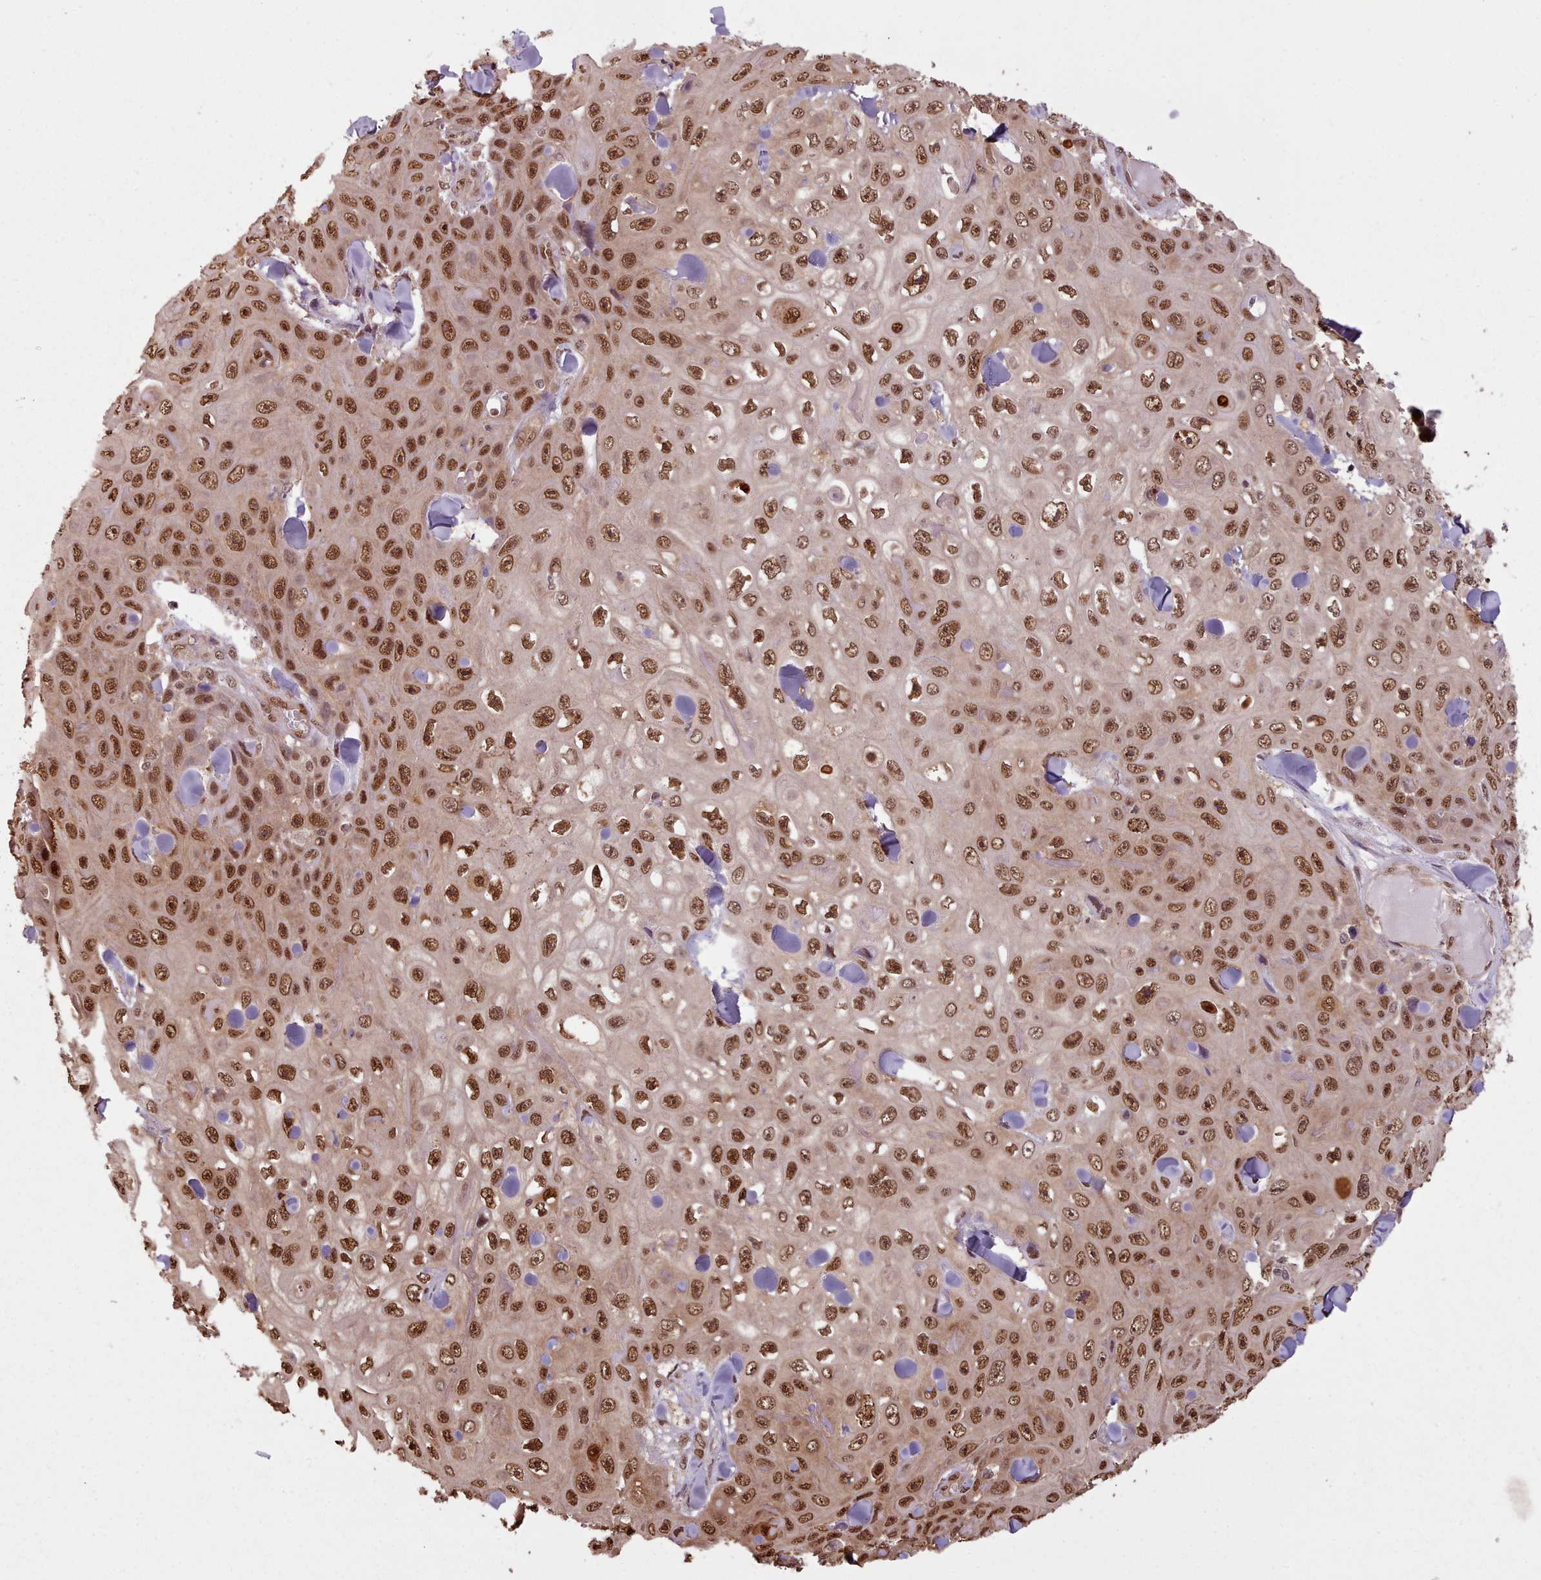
{"staining": {"intensity": "strong", "quantity": ">75%", "location": "nuclear"}, "tissue": "skin cancer", "cell_type": "Tumor cells", "image_type": "cancer", "snomed": [{"axis": "morphology", "description": "Squamous cell carcinoma, NOS"}, {"axis": "topography", "description": "Skin"}], "caption": "A histopathology image of skin cancer (squamous cell carcinoma) stained for a protein reveals strong nuclear brown staining in tumor cells.", "gene": "RPS27A", "patient": {"sex": "male", "age": 82}}